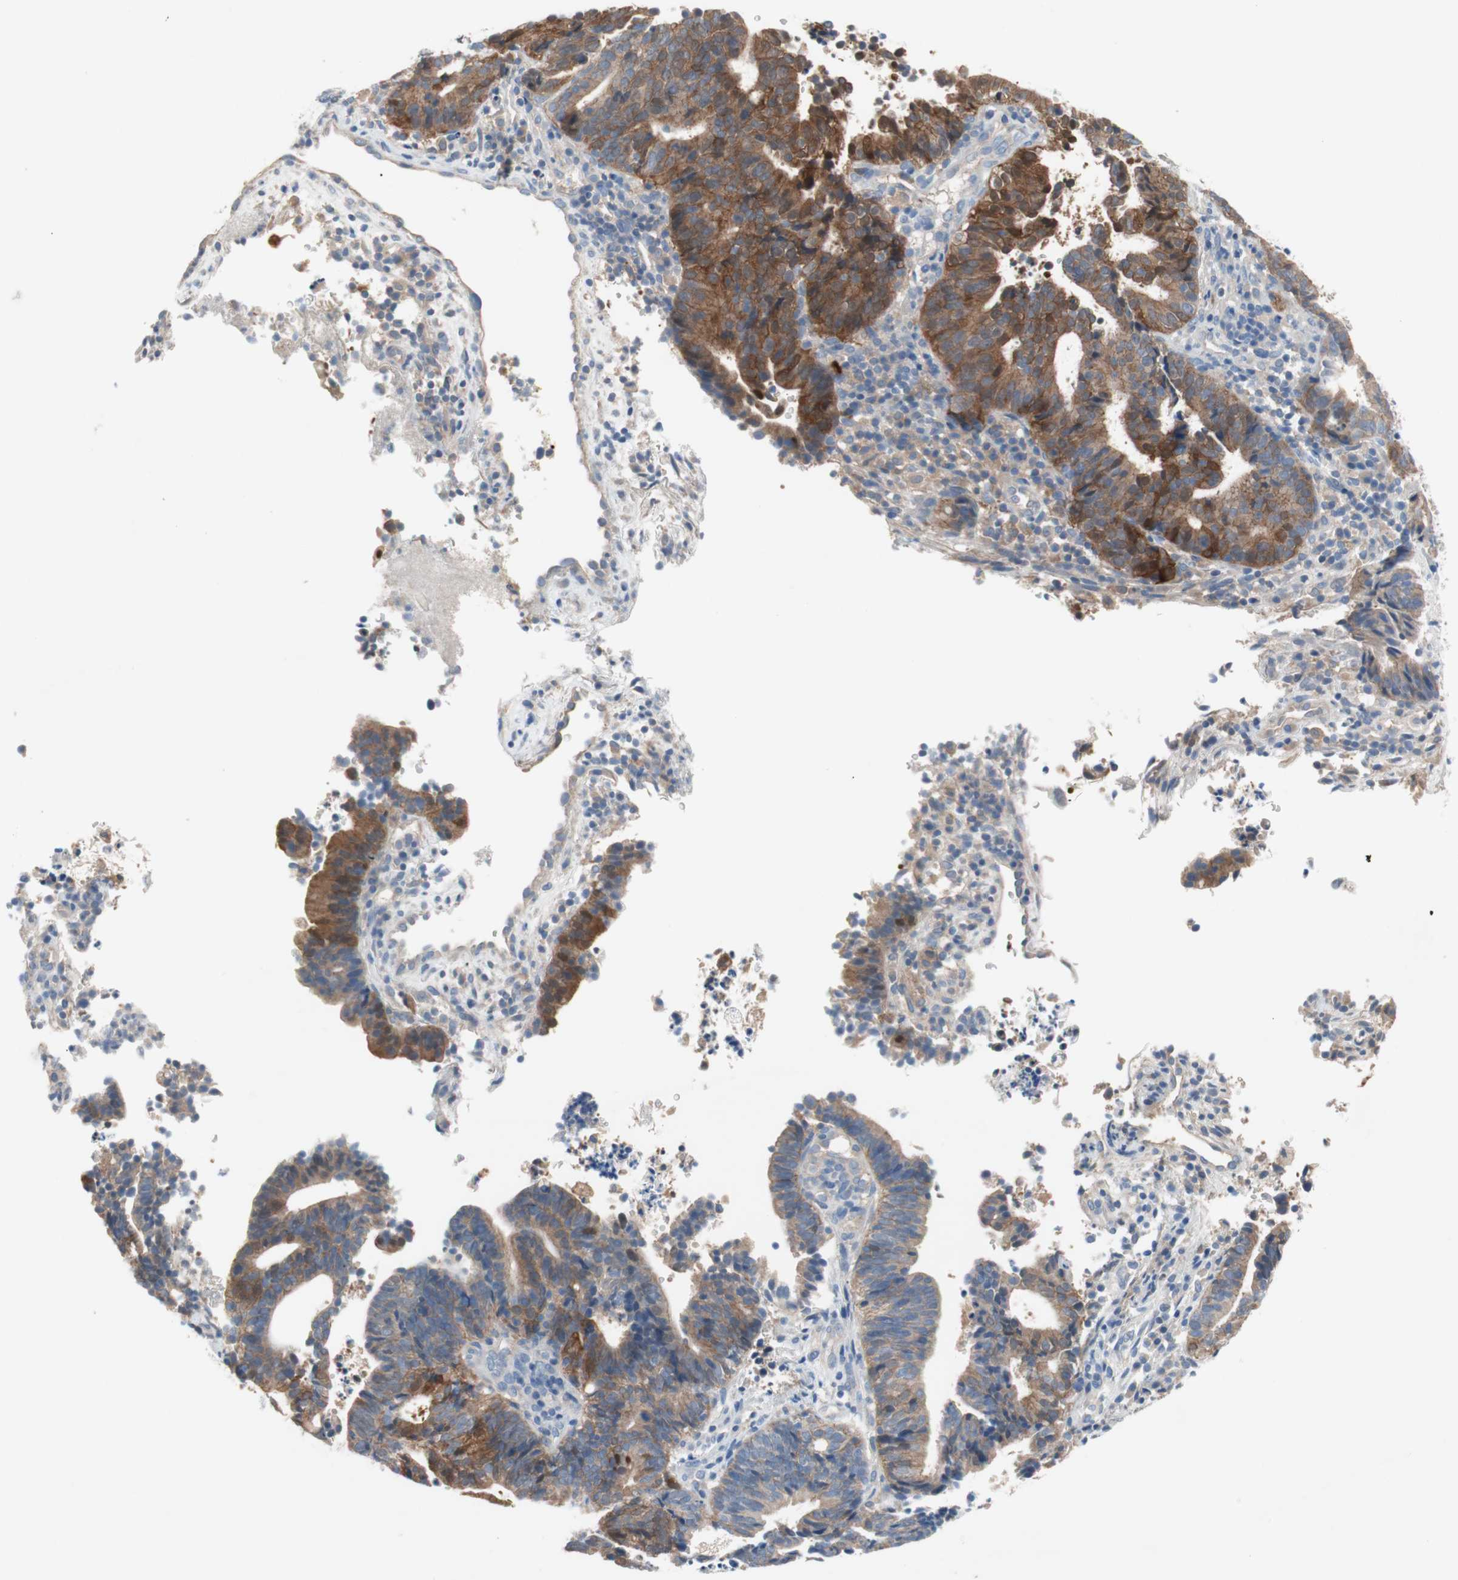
{"staining": {"intensity": "strong", "quantity": "25%-75%", "location": "cytoplasmic/membranous"}, "tissue": "endometrial cancer", "cell_type": "Tumor cells", "image_type": "cancer", "snomed": [{"axis": "morphology", "description": "Adenocarcinoma, NOS"}, {"axis": "topography", "description": "Uterus"}], "caption": "Protein analysis of endometrial adenocarcinoma tissue shows strong cytoplasmic/membranous expression in about 25%-75% of tumor cells. The staining is performed using DAB brown chromogen to label protein expression. The nuclei are counter-stained blue using hematoxylin.", "gene": "GLUL", "patient": {"sex": "female", "age": 83}}